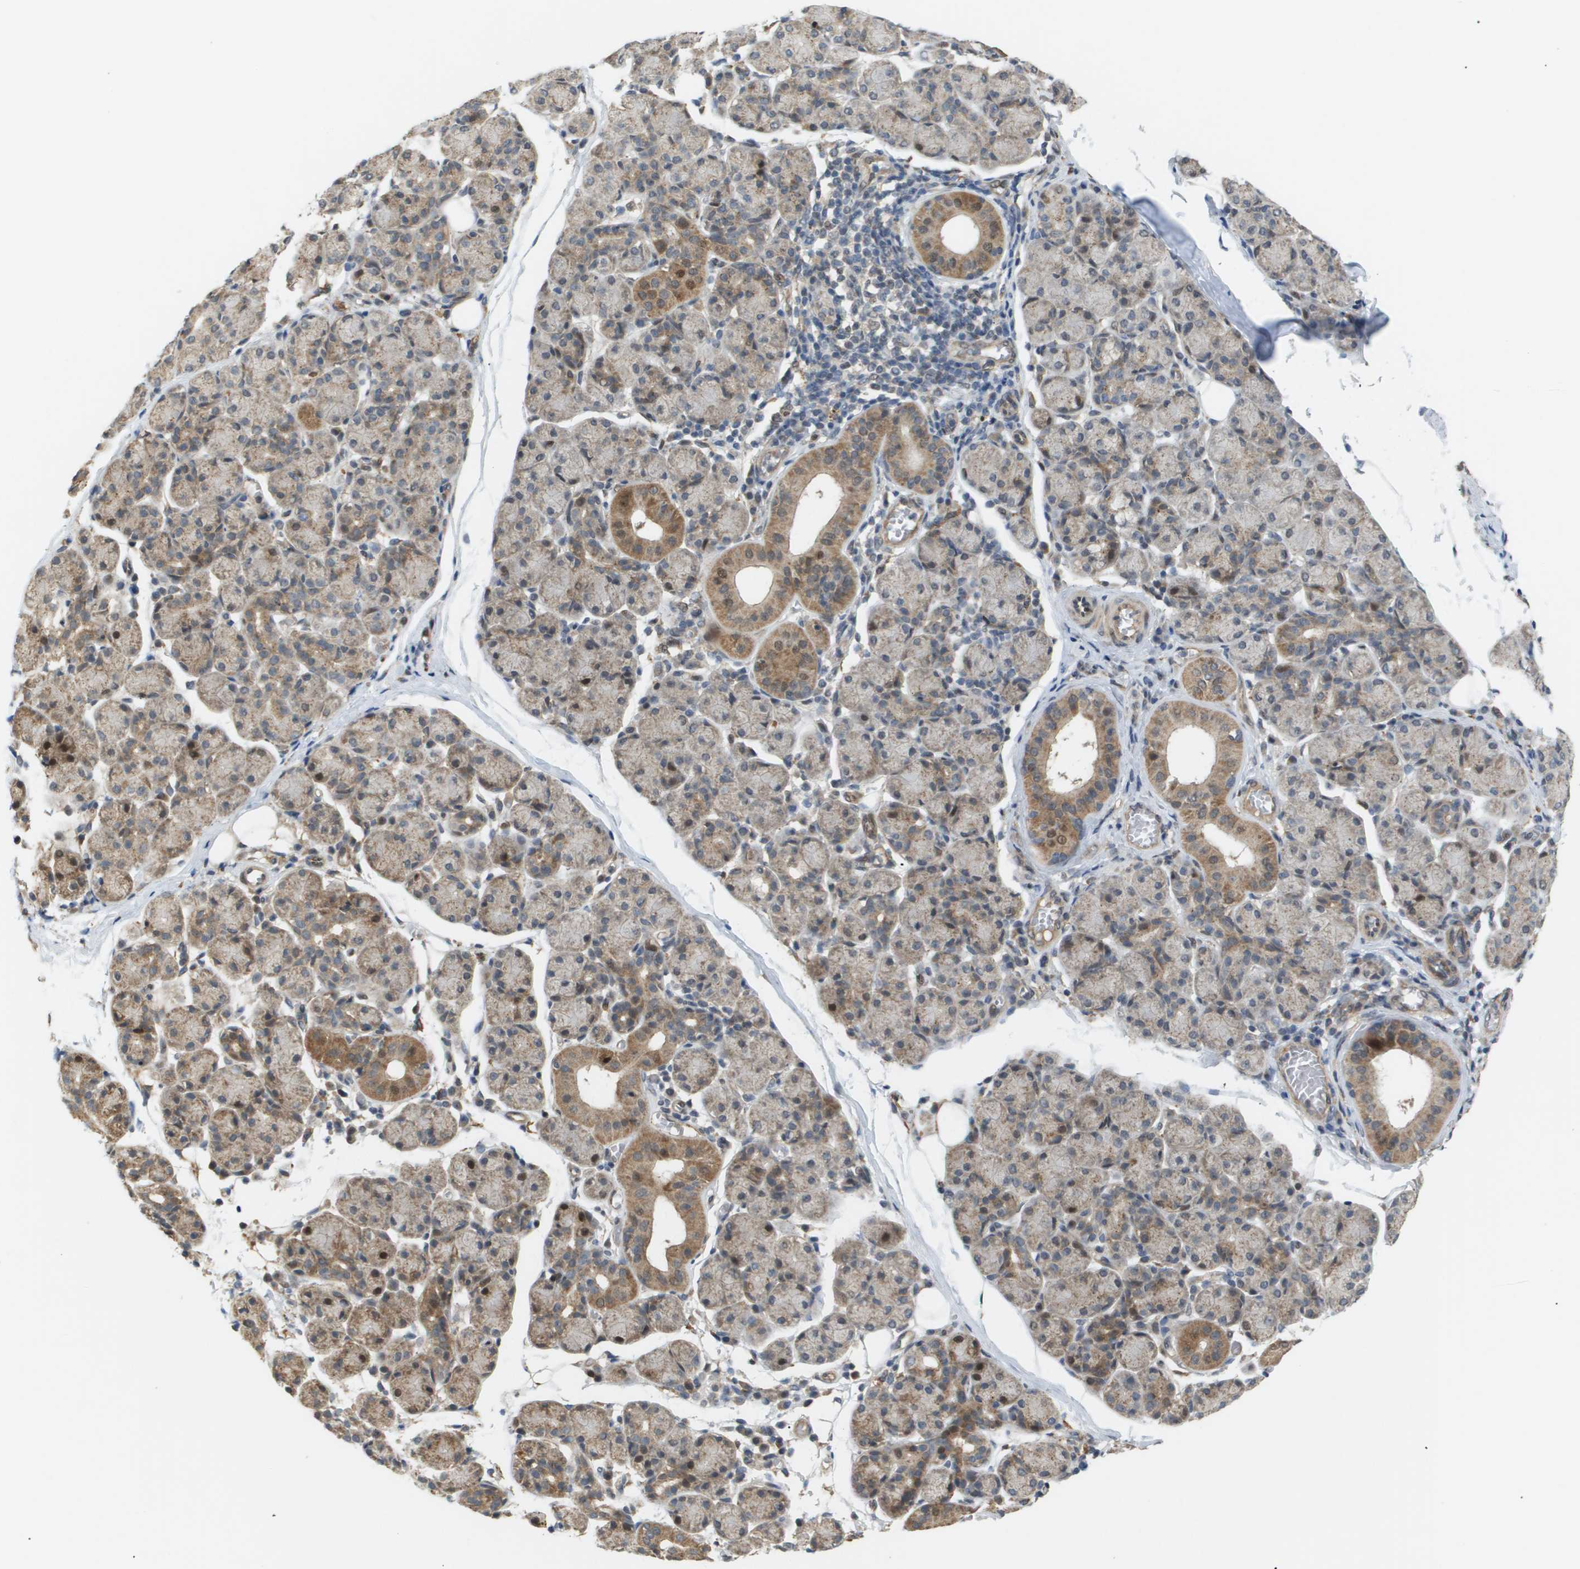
{"staining": {"intensity": "moderate", "quantity": "25%-75%", "location": "cytoplasmic/membranous,nuclear"}, "tissue": "salivary gland", "cell_type": "Glandular cells", "image_type": "normal", "snomed": [{"axis": "morphology", "description": "Normal tissue, NOS"}, {"axis": "morphology", "description": "Inflammation, NOS"}, {"axis": "topography", "description": "Lymph node"}, {"axis": "topography", "description": "Salivary gland"}], "caption": "High-magnification brightfield microscopy of unremarkable salivary gland stained with DAB (brown) and counterstained with hematoxylin (blue). glandular cells exhibit moderate cytoplasmic/membranous,nuclear staining is present in about25%-75% of cells.", "gene": "PDGFB", "patient": {"sex": "male", "age": 3}}